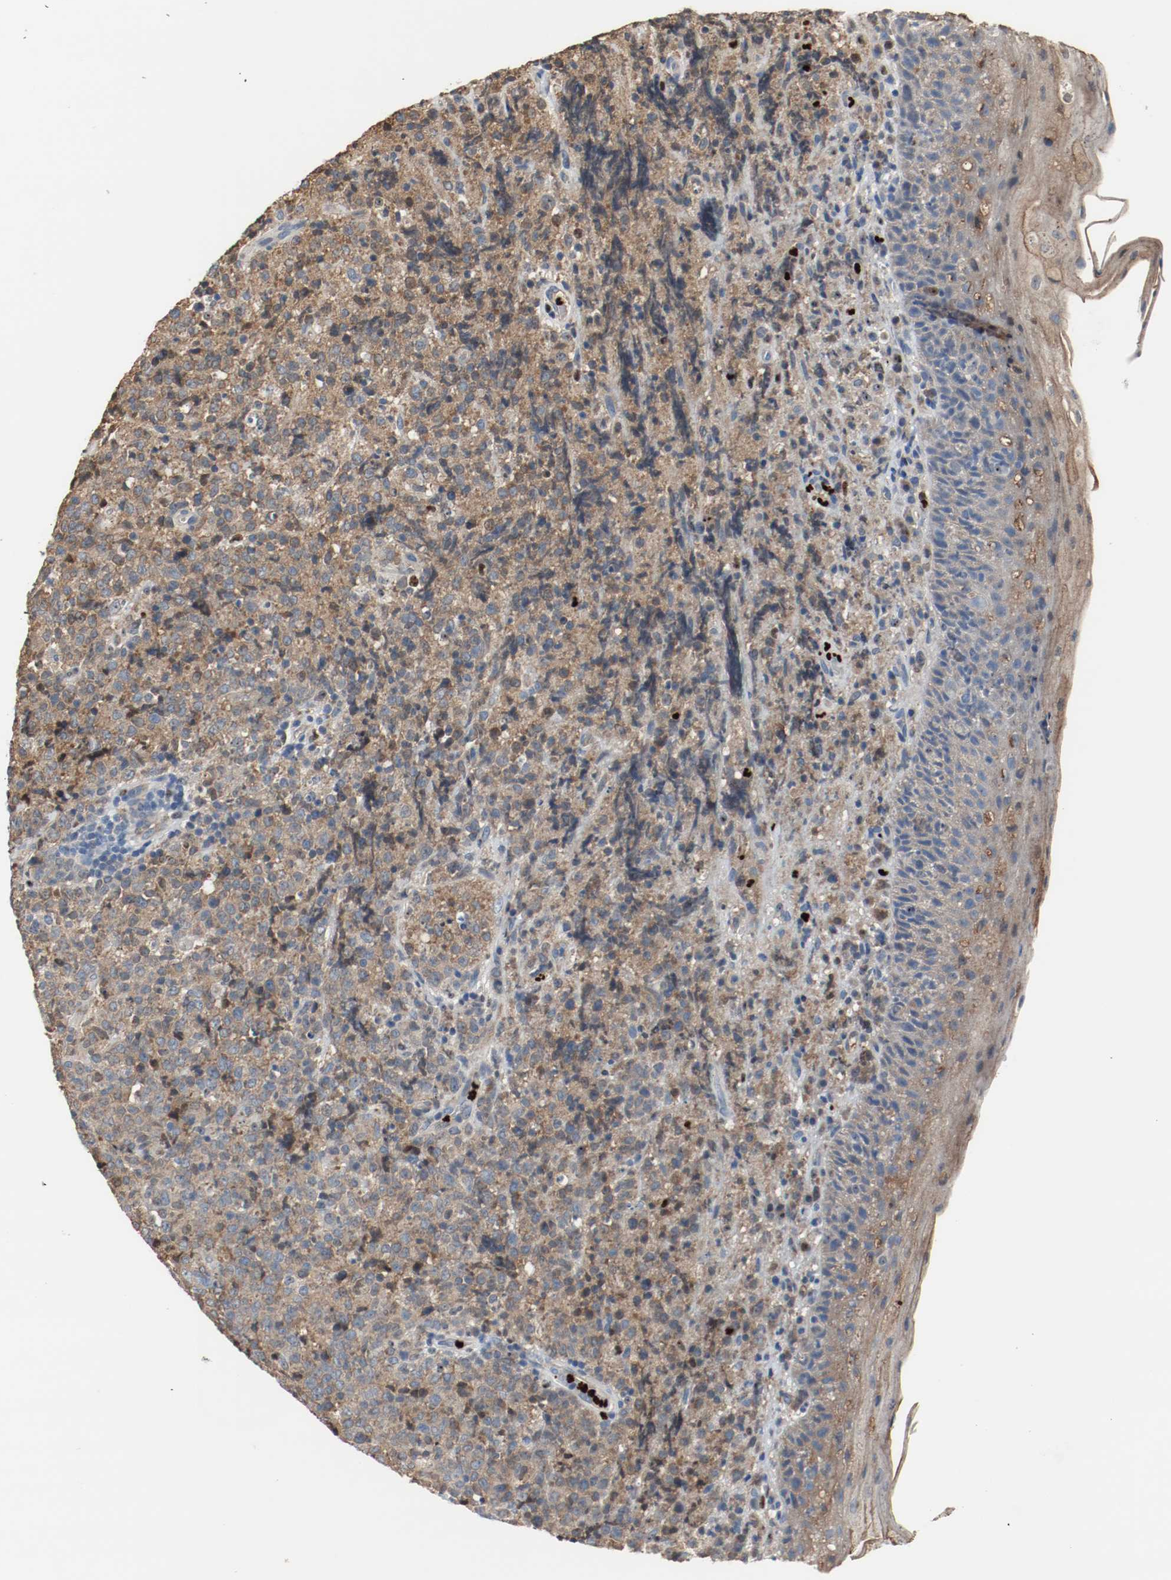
{"staining": {"intensity": "weak", "quantity": "25%-75%", "location": "cytoplasmic/membranous"}, "tissue": "lymphoma", "cell_type": "Tumor cells", "image_type": "cancer", "snomed": [{"axis": "morphology", "description": "Malignant lymphoma, non-Hodgkin's type, High grade"}, {"axis": "topography", "description": "Tonsil"}], "caption": "This image displays immunohistochemistry staining of human high-grade malignant lymphoma, non-Hodgkin's type, with low weak cytoplasmic/membranous expression in about 25%-75% of tumor cells.", "gene": "BLK", "patient": {"sex": "female", "age": 36}}